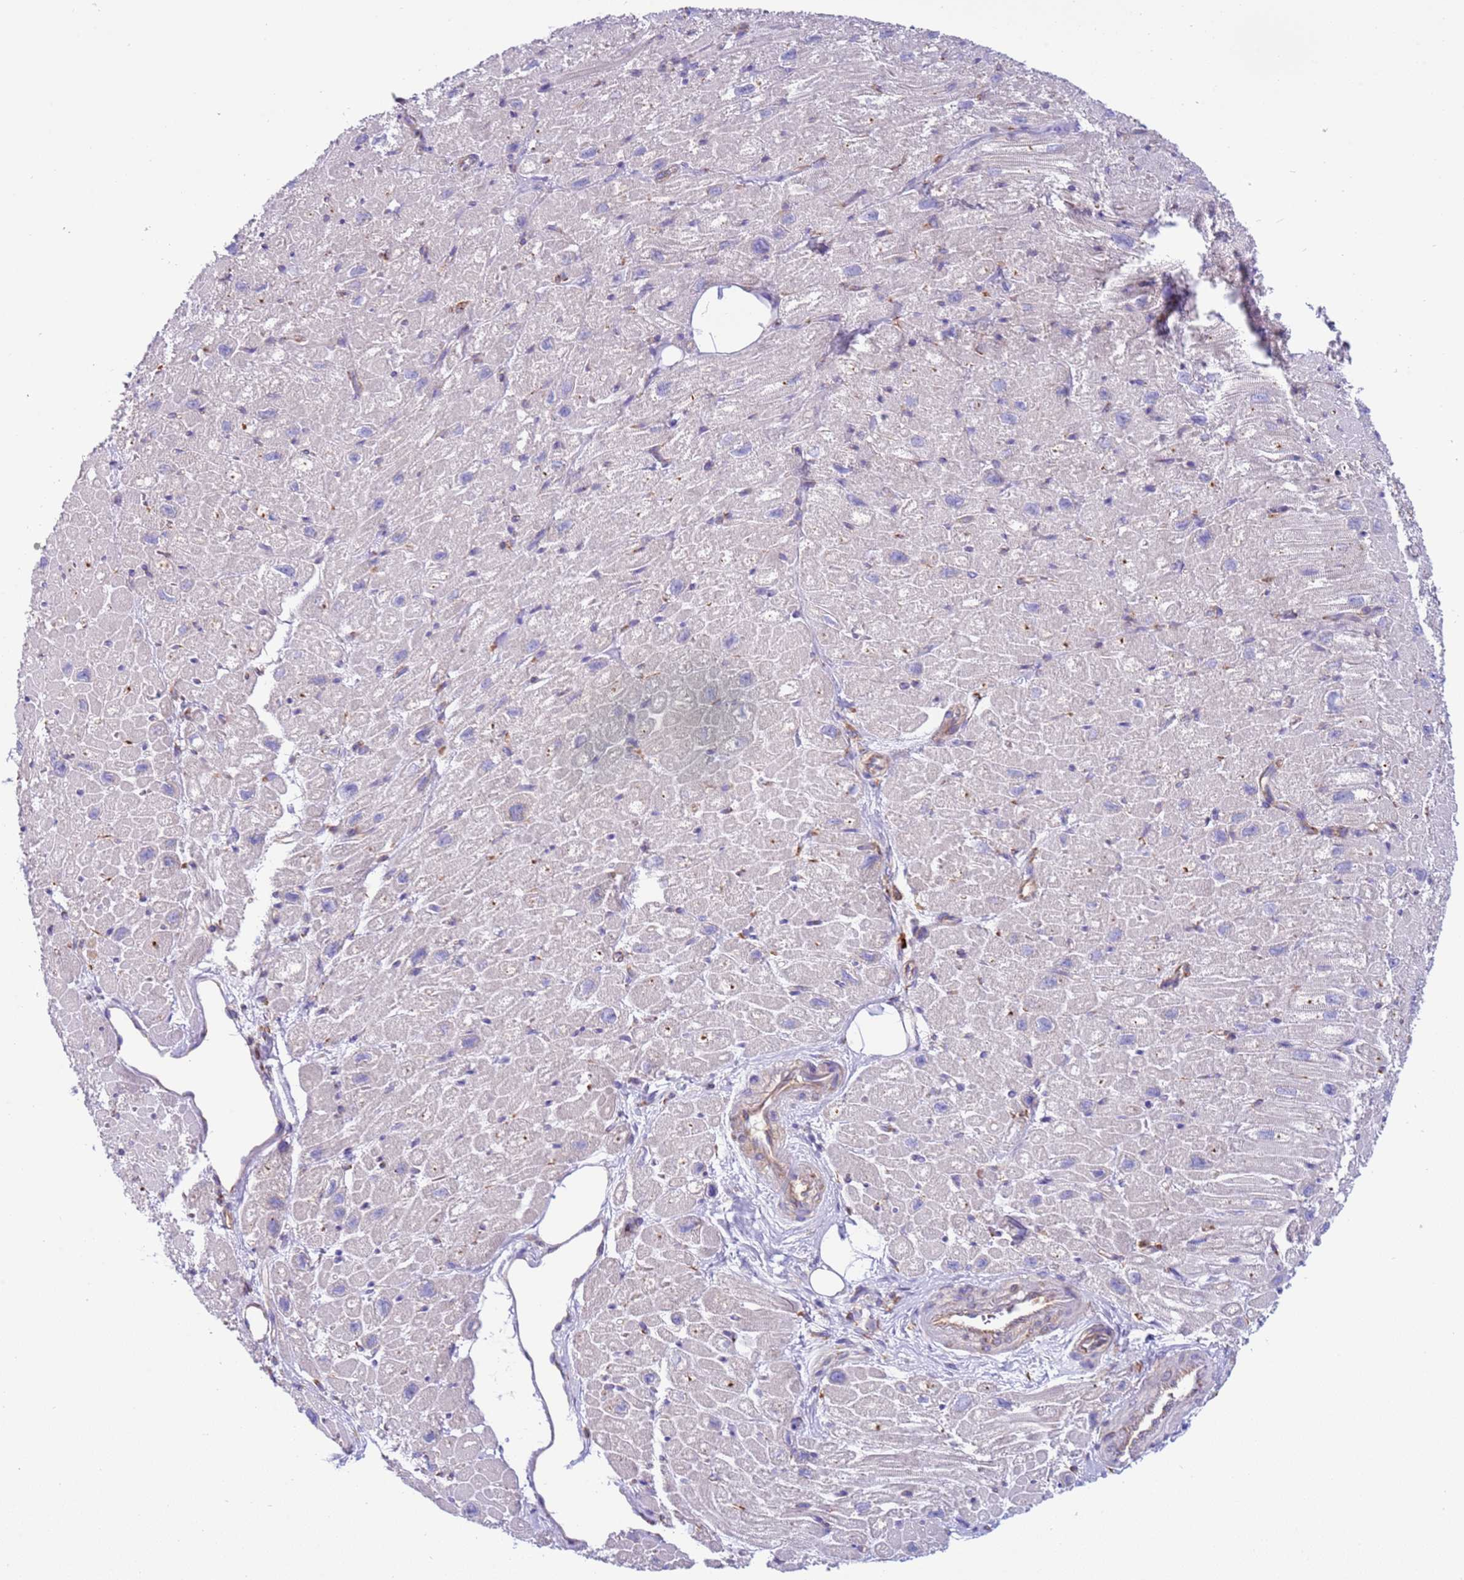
{"staining": {"intensity": "negative", "quantity": "none", "location": "none"}, "tissue": "heart muscle", "cell_type": "Cardiomyocytes", "image_type": "normal", "snomed": [{"axis": "morphology", "description": "Normal tissue, NOS"}, {"axis": "topography", "description": "Heart"}], "caption": "High magnification brightfield microscopy of unremarkable heart muscle stained with DAB (3,3'-diaminobenzidine) (brown) and counterstained with hematoxylin (blue): cardiomyocytes show no significant staining. (Stains: DAB (3,3'-diaminobenzidine) IHC with hematoxylin counter stain, Microscopy: brightfield microscopy at high magnification).", "gene": "VARS1", "patient": {"sex": "male", "age": 50}}